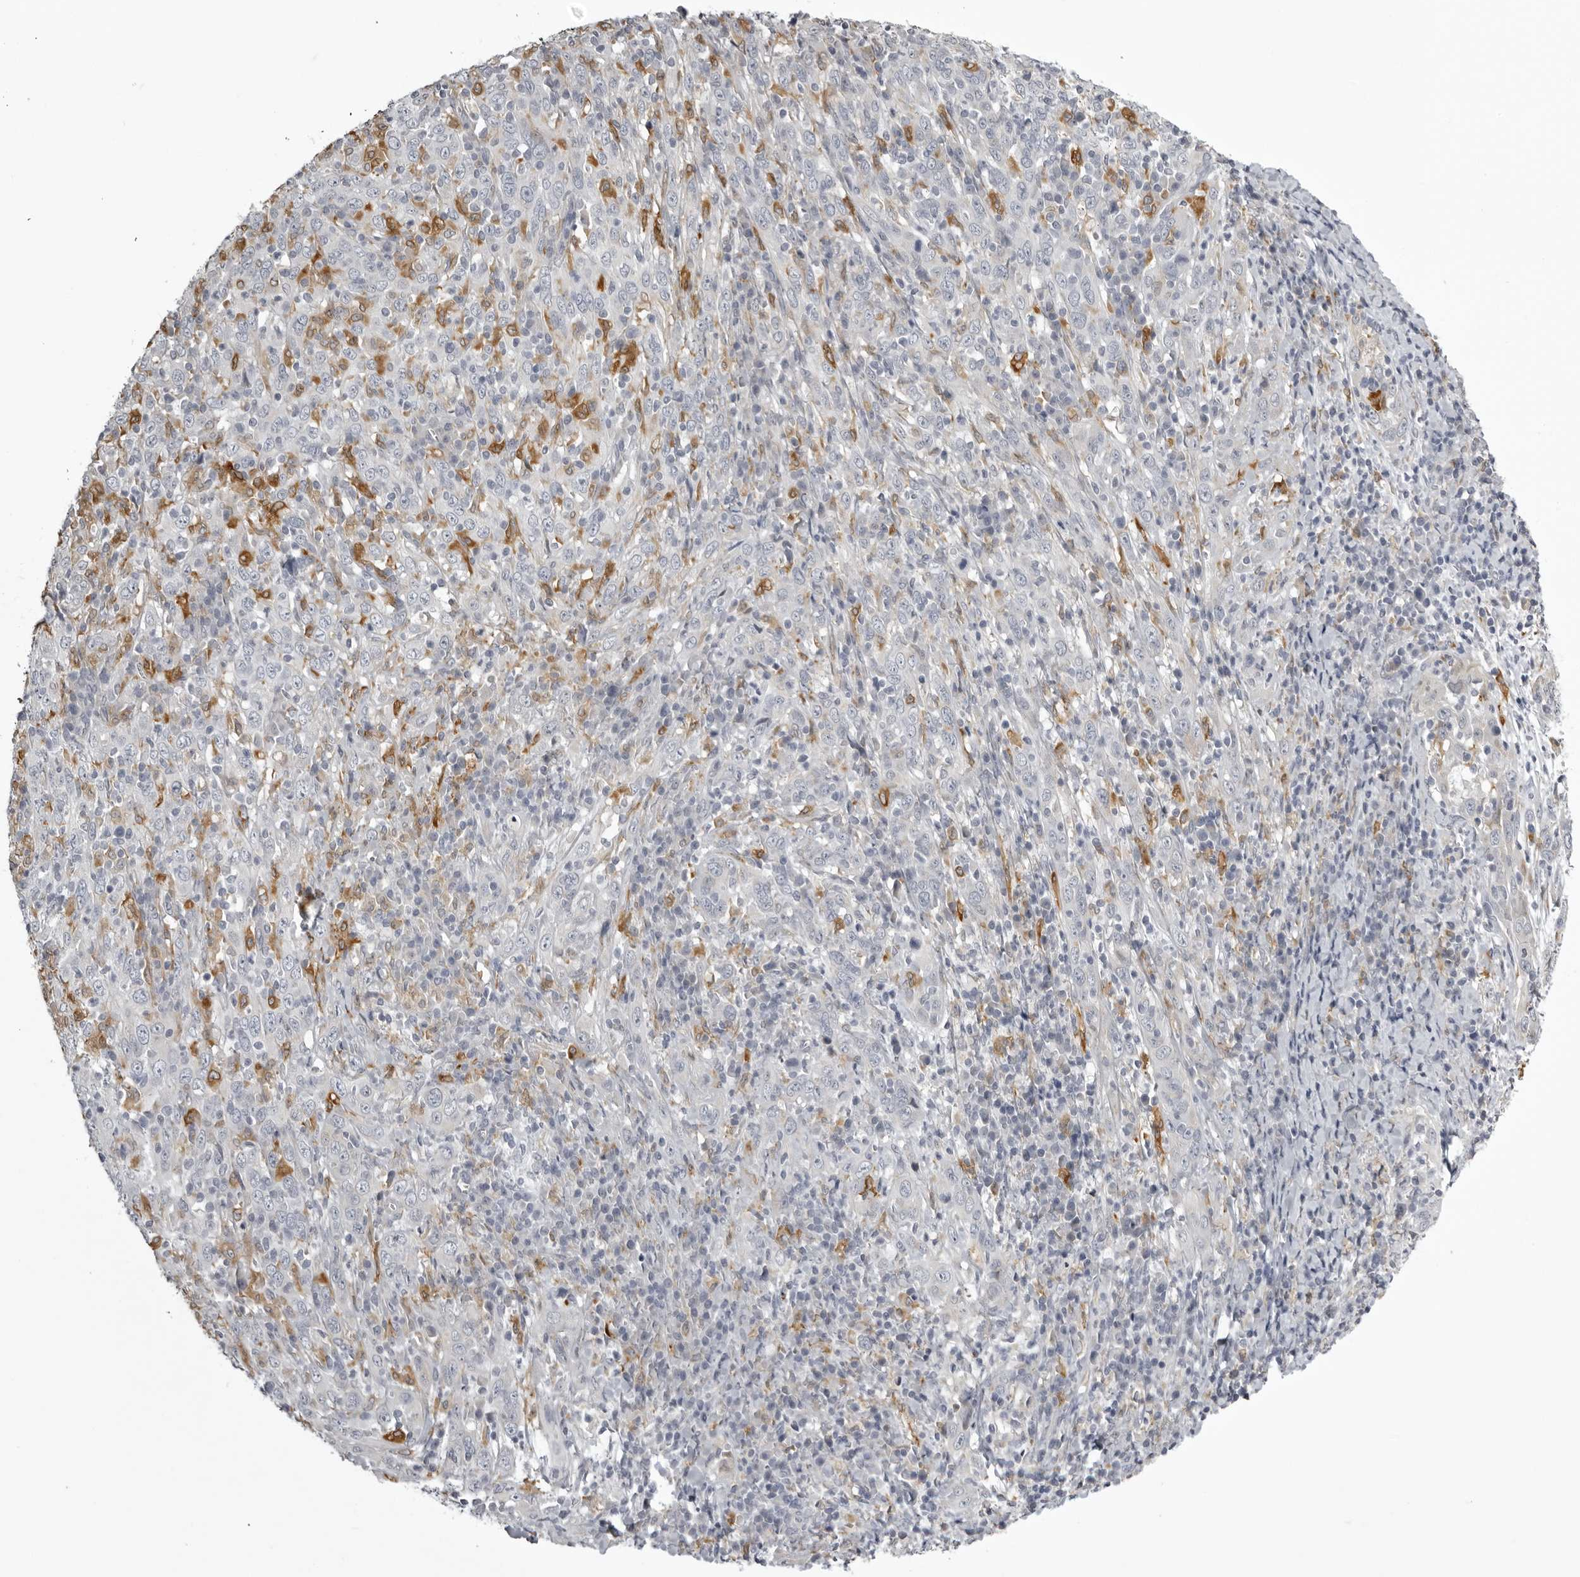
{"staining": {"intensity": "negative", "quantity": "none", "location": "none"}, "tissue": "cervical cancer", "cell_type": "Tumor cells", "image_type": "cancer", "snomed": [{"axis": "morphology", "description": "Squamous cell carcinoma, NOS"}, {"axis": "topography", "description": "Cervix"}], "caption": "Cervical cancer was stained to show a protein in brown. There is no significant staining in tumor cells.", "gene": "NCEH1", "patient": {"sex": "female", "age": 46}}